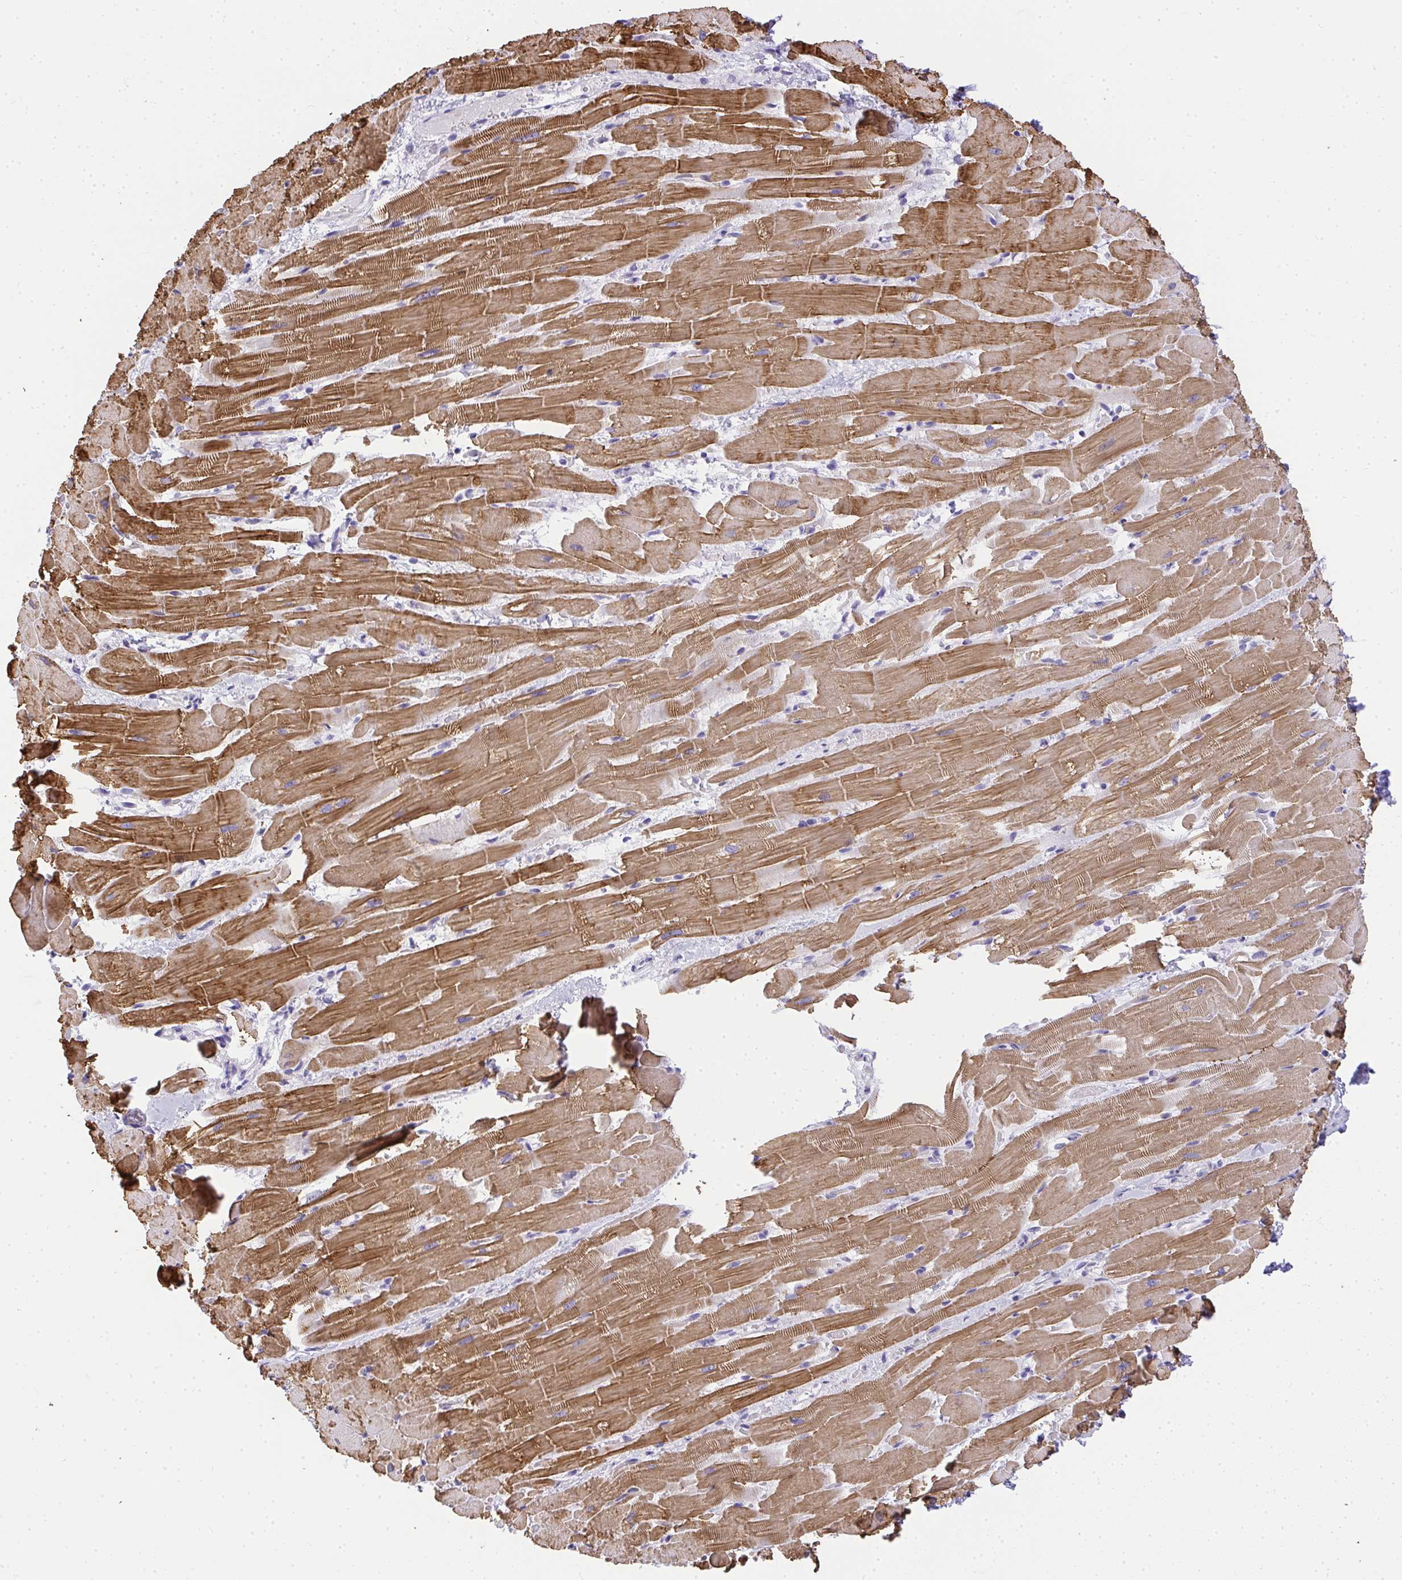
{"staining": {"intensity": "moderate", "quantity": ">75%", "location": "cytoplasmic/membranous"}, "tissue": "heart muscle", "cell_type": "Cardiomyocytes", "image_type": "normal", "snomed": [{"axis": "morphology", "description": "Normal tissue, NOS"}, {"axis": "topography", "description": "Heart"}], "caption": "Cardiomyocytes demonstrate medium levels of moderate cytoplasmic/membranous positivity in approximately >75% of cells in benign human heart muscle. The staining was performed using DAB (3,3'-diaminobenzidine) to visualize the protein expression in brown, while the nuclei were stained in blue with hematoxylin (Magnification: 20x).", "gene": "ADRA2C", "patient": {"sex": "male", "age": 37}}